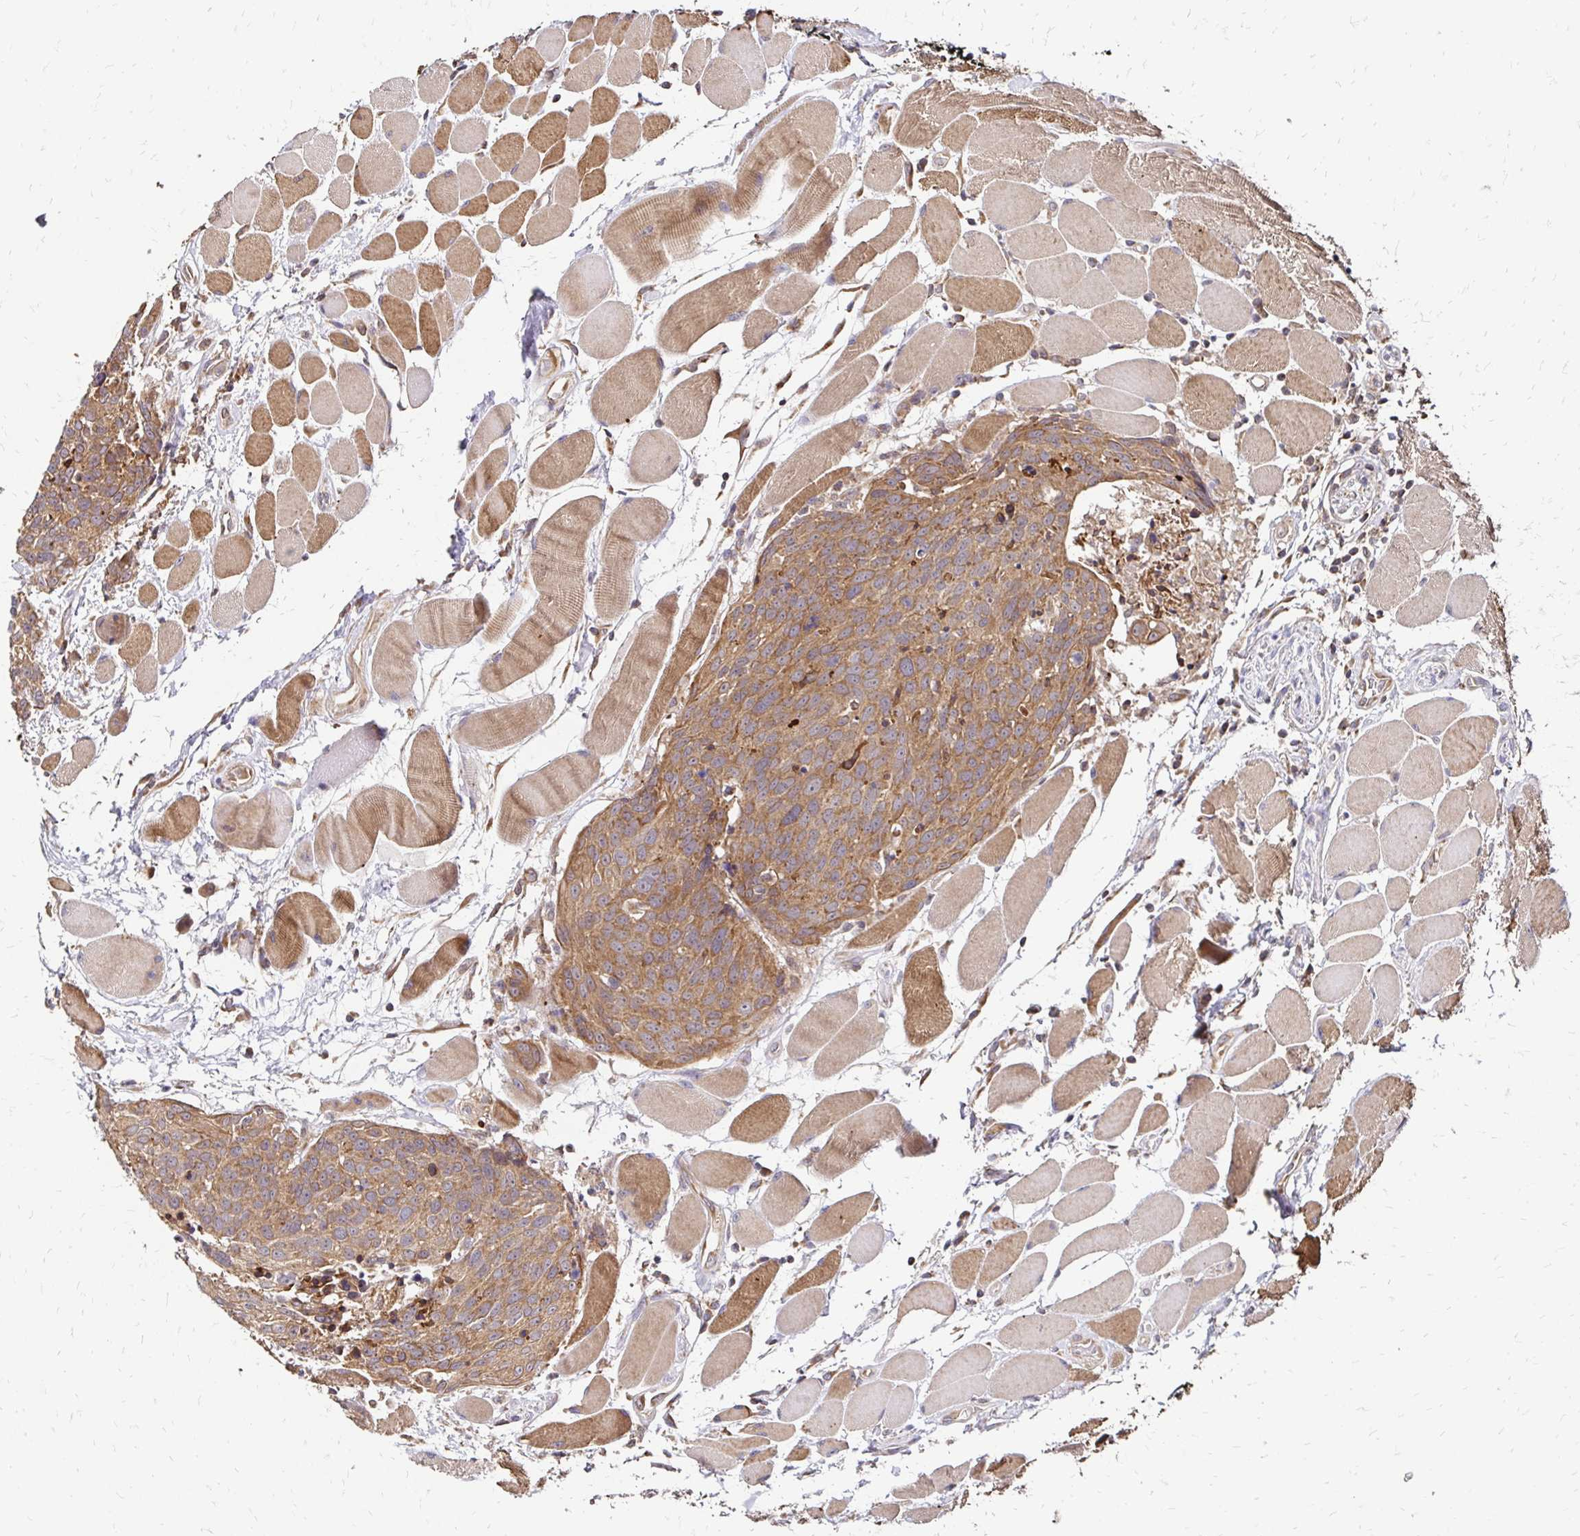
{"staining": {"intensity": "moderate", "quantity": ">75%", "location": "cytoplasmic/membranous"}, "tissue": "head and neck cancer", "cell_type": "Tumor cells", "image_type": "cancer", "snomed": [{"axis": "morphology", "description": "Squamous cell carcinoma, NOS"}, {"axis": "topography", "description": "Oral tissue"}, {"axis": "topography", "description": "Head-Neck"}], "caption": "Squamous cell carcinoma (head and neck) stained with immunohistochemistry demonstrates moderate cytoplasmic/membranous expression in about >75% of tumor cells.", "gene": "ZW10", "patient": {"sex": "male", "age": 64}}